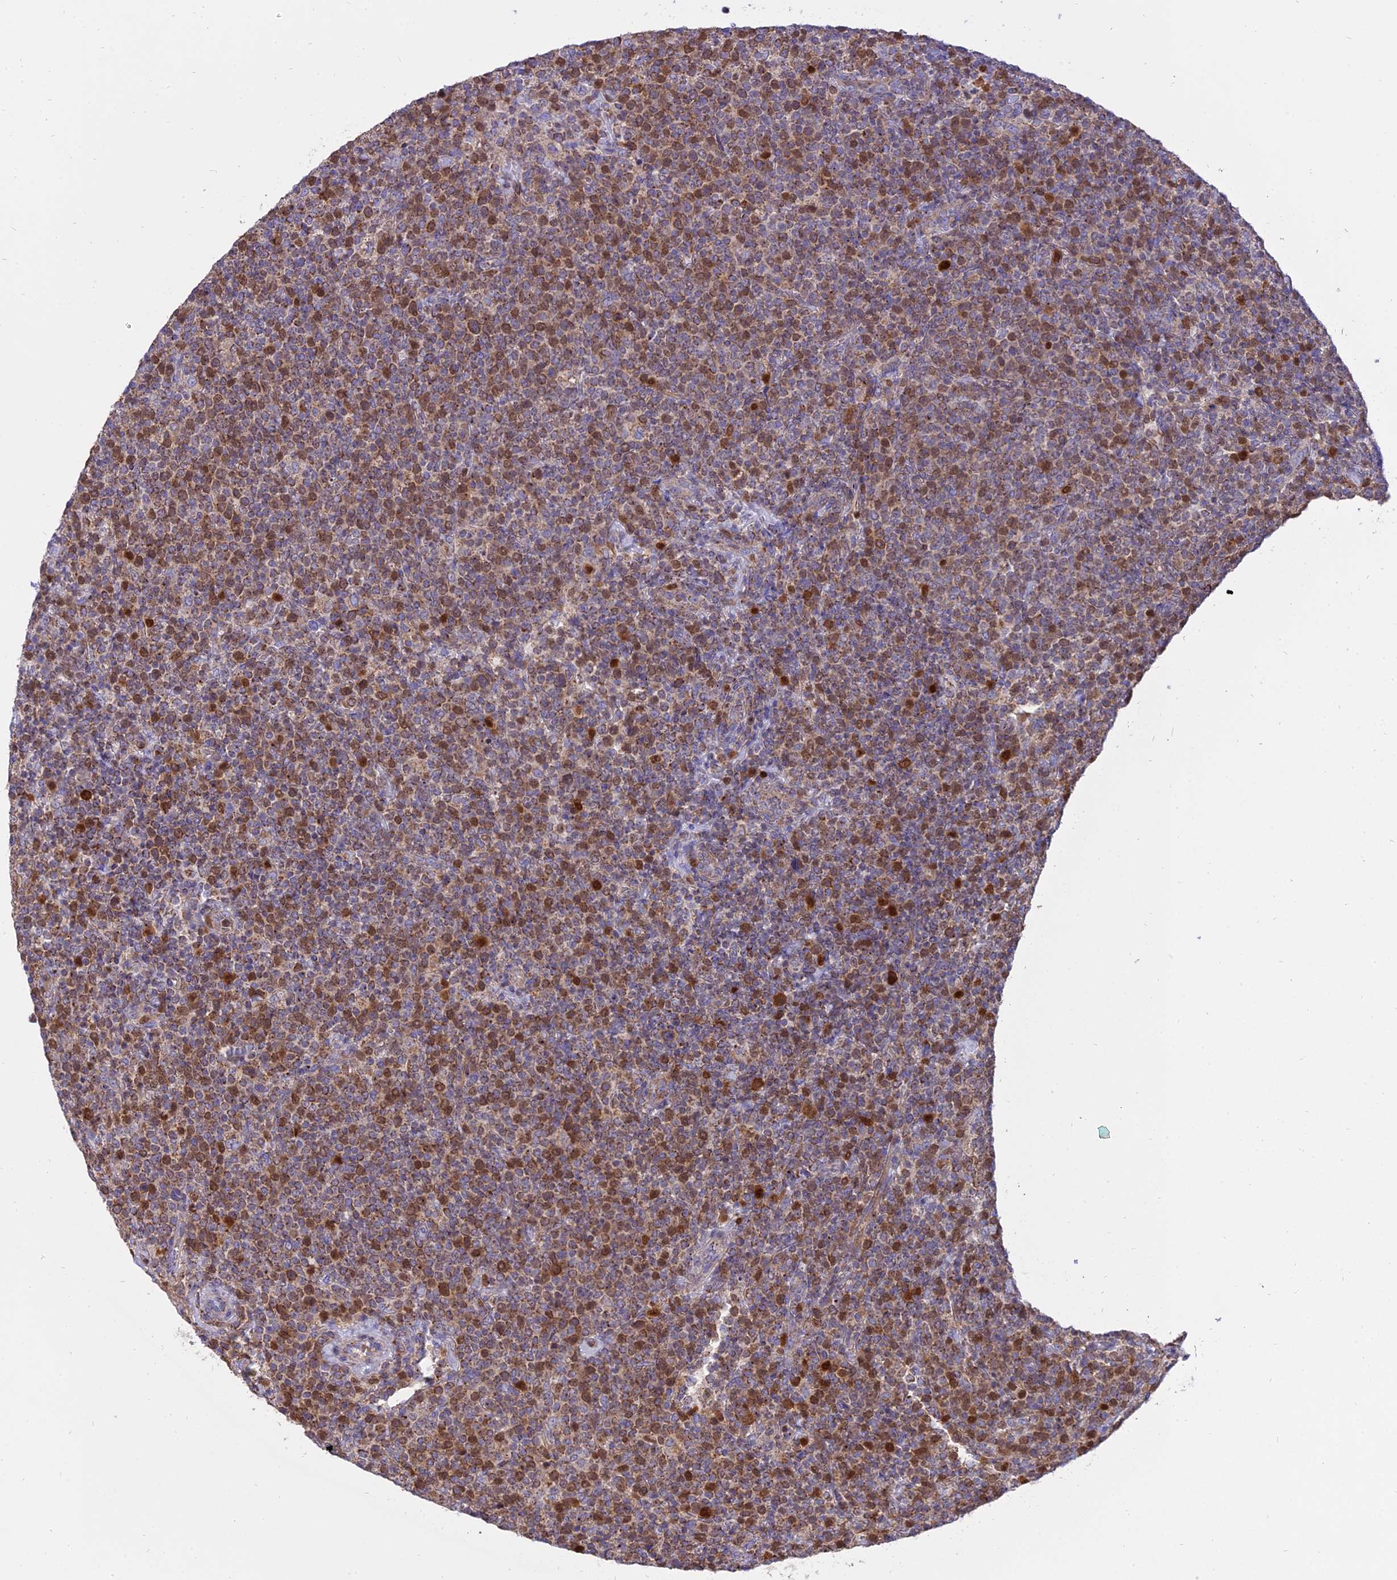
{"staining": {"intensity": "moderate", "quantity": "25%-75%", "location": "cytoplasmic/membranous,nuclear"}, "tissue": "lymphoma", "cell_type": "Tumor cells", "image_type": "cancer", "snomed": [{"axis": "morphology", "description": "Malignant lymphoma, non-Hodgkin's type, High grade"}, {"axis": "topography", "description": "Lymph node"}], "caption": "Lymphoma stained with a protein marker shows moderate staining in tumor cells.", "gene": "CENPV", "patient": {"sex": "male", "age": 61}}